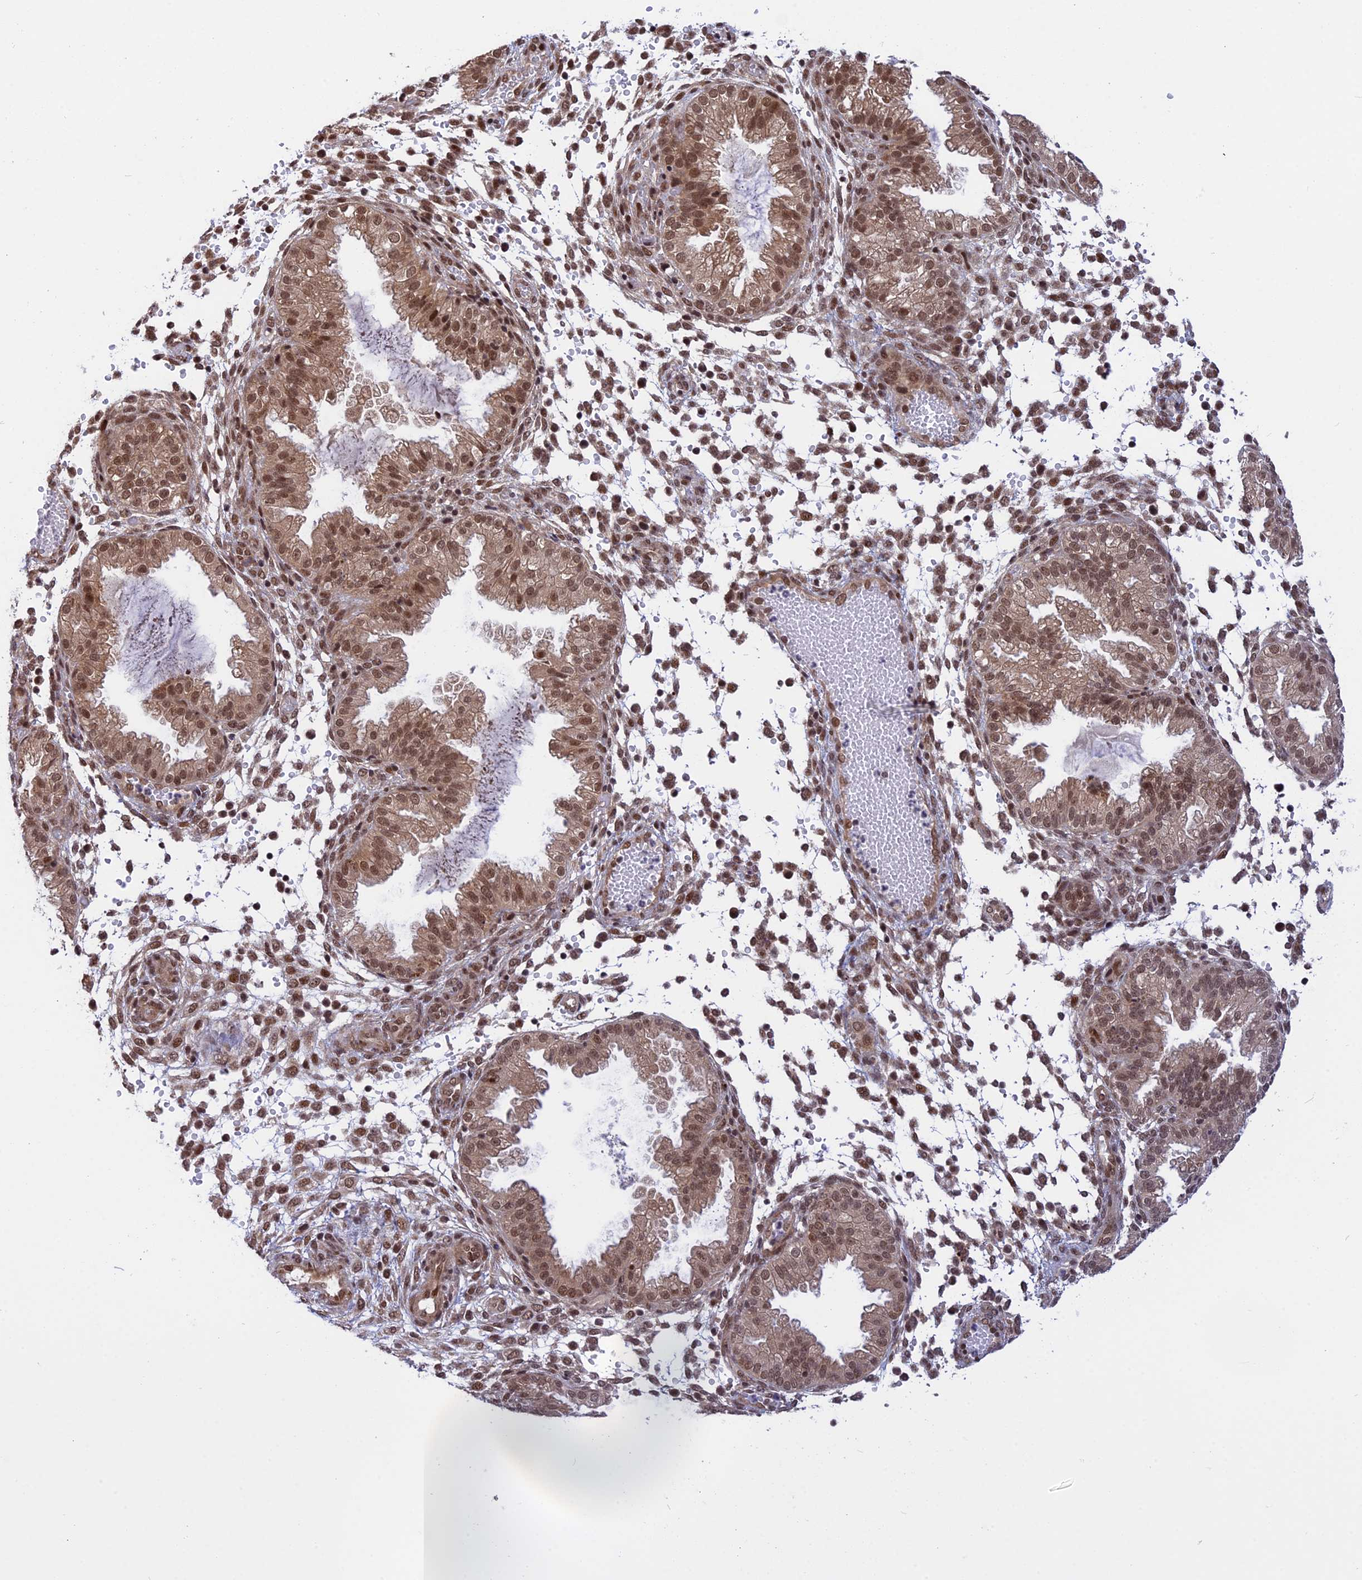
{"staining": {"intensity": "moderate", "quantity": "25%-75%", "location": "nuclear"}, "tissue": "endometrium", "cell_type": "Cells in endometrial stroma", "image_type": "normal", "snomed": [{"axis": "morphology", "description": "Normal tissue, NOS"}, {"axis": "topography", "description": "Endometrium"}], "caption": "Immunohistochemical staining of unremarkable endometrium shows medium levels of moderate nuclear expression in approximately 25%-75% of cells in endometrial stroma.", "gene": "POLR2C", "patient": {"sex": "female", "age": 33}}